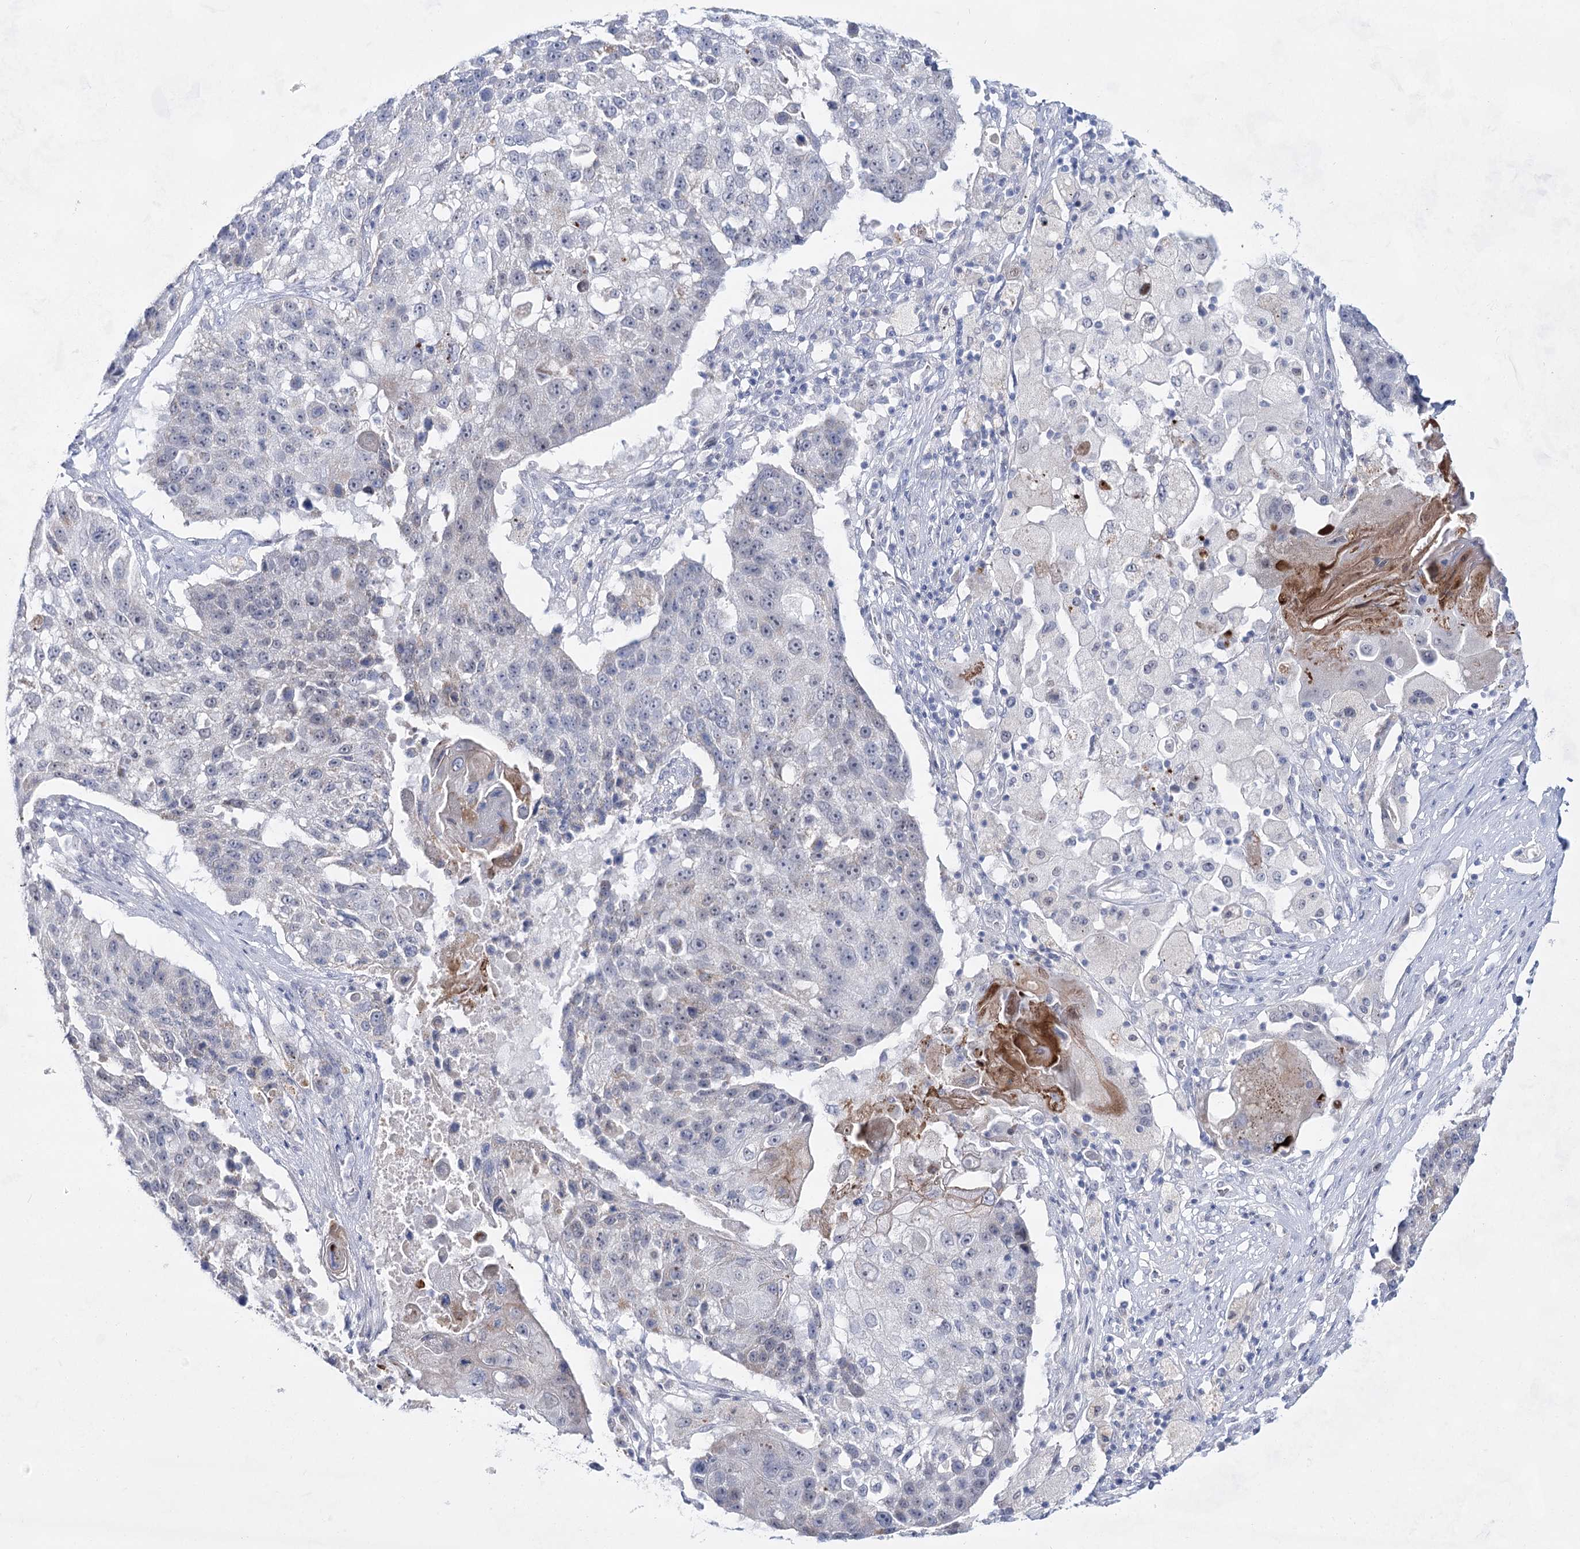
{"staining": {"intensity": "negative", "quantity": "none", "location": "none"}, "tissue": "lung cancer", "cell_type": "Tumor cells", "image_type": "cancer", "snomed": [{"axis": "morphology", "description": "Squamous cell carcinoma, NOS"}, {"axis": "topography", "description": "Lung"}], "caption": "Immunohistochemistry (IHC) of lung cancer (squamous cell carcinoma) demonstrates no expression in tumor cells.", "gene": "BPHL", "patient": {"sex": "male", "age": 61}}